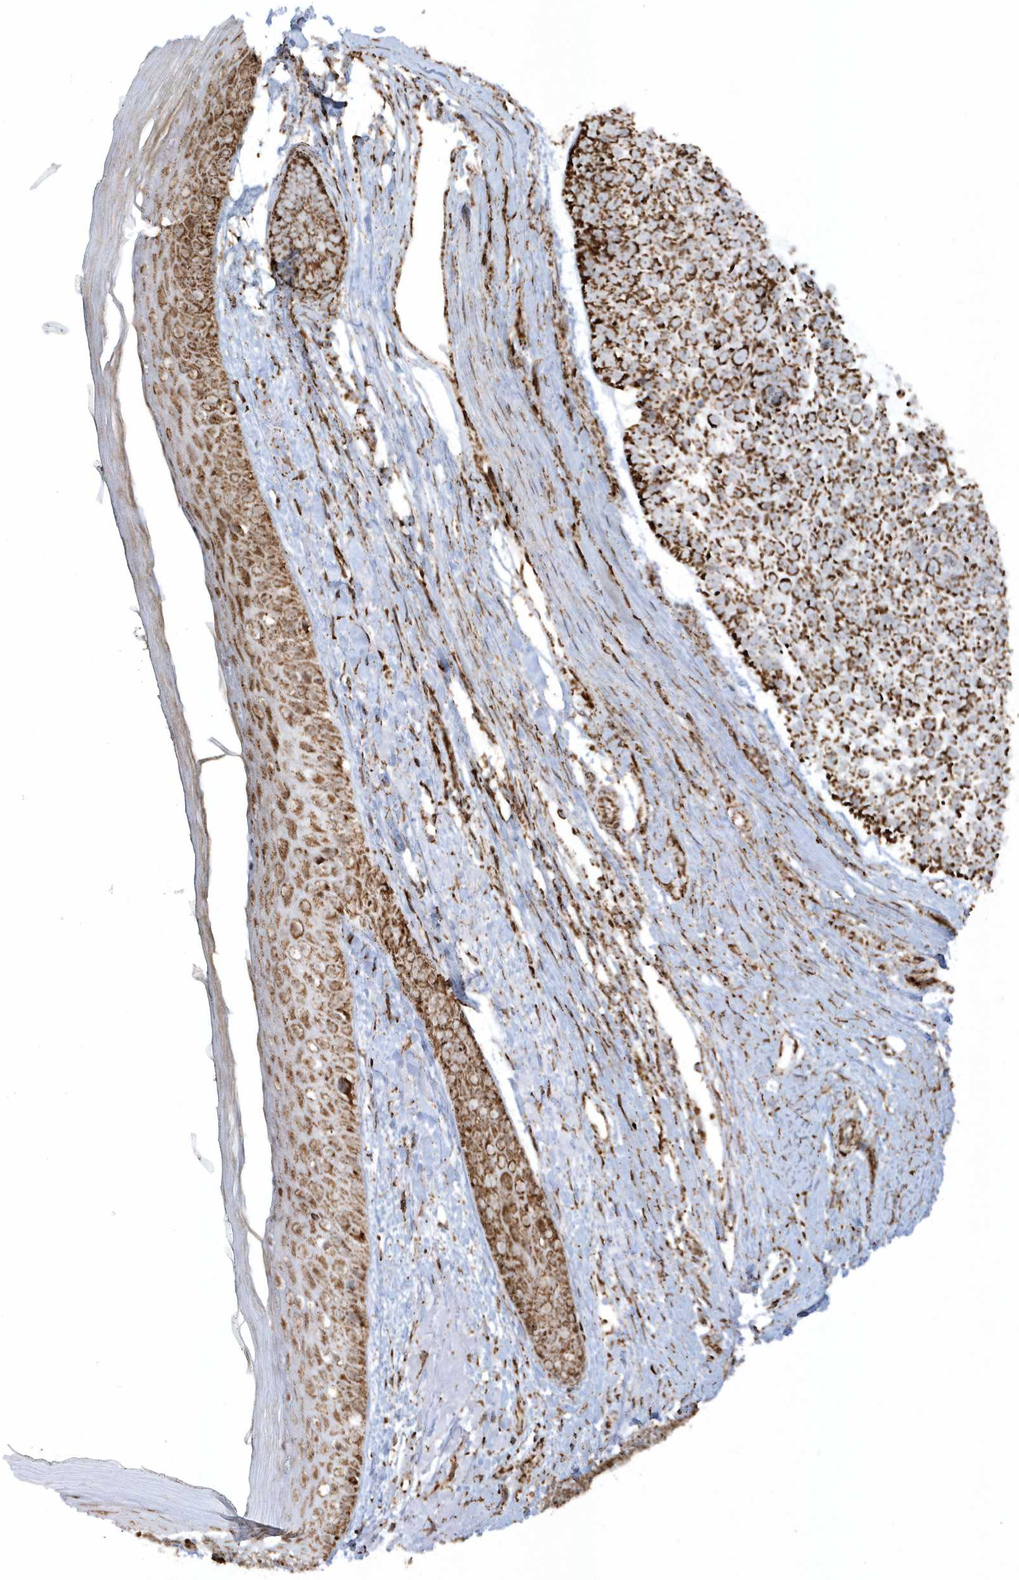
{"staining": {"intensity": "strong", "quantity": ">75%", "location": "cytoplasmic/membranous"}, "tissue": "skin cancer", "cell_type": "Tumor cells", "image_type": "cancer", "snomed": [{"axis": "morphology", "description": "Basal cell carcinoma"}, {"axis": "topography", "description": "Skin"}], "caption": "Immunohistochemistry (IHC) photomicrograph of neoplastic tissue: skin cancer (basal cell carcinoma) stained using IHC demonstrates high levels of strong protein expression localized specifically in the cytoplasmic/membranous of tumor cells, appearing as a cytoplasmic/membranous brown color.", "gene": "CRY2", "patient": {"sex": "female", "age": 81}}